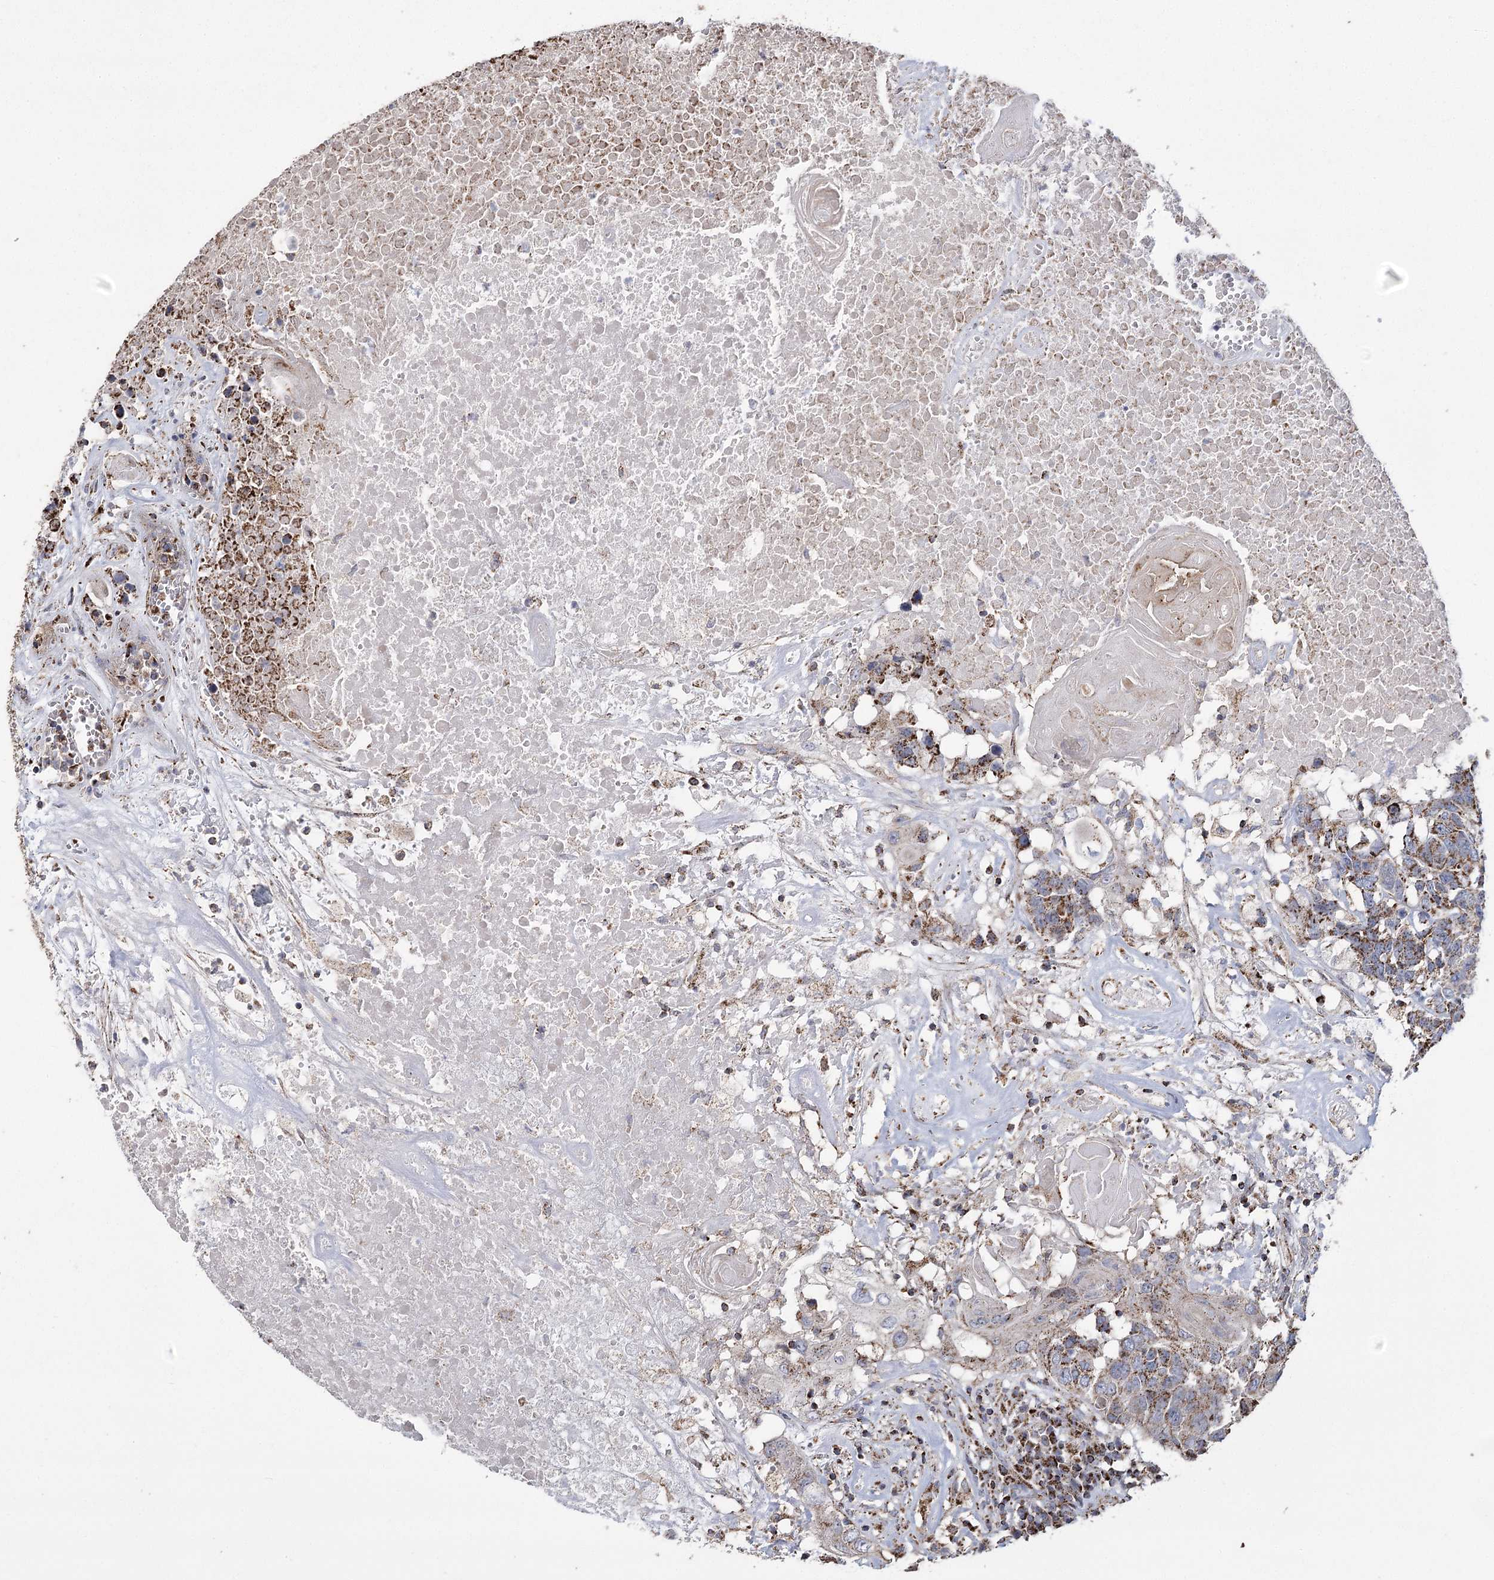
{"staining": {"intensity": "strong", "quantity": ">75%", "location": "cytoplasmic/membranous"}, "tissue": "head and neck cancer", "cell_type": "Tumor cells", "image_type": "cancer", "snomed": [{"axis": "morphology", "description": "Squamous cell carcinoma, NOS"}, {"axis": "topography", "description": "Head-Neck"}], "caption": "There is high levels of strong cytoplasmic/membranous staining in tumor cells of squamous cell carcinoma (head and neck), as demonstrated by immunohistochemical staining (brown color).", "gene": "RANBP3L", "patient": {"sex": "male", "age": 66}}